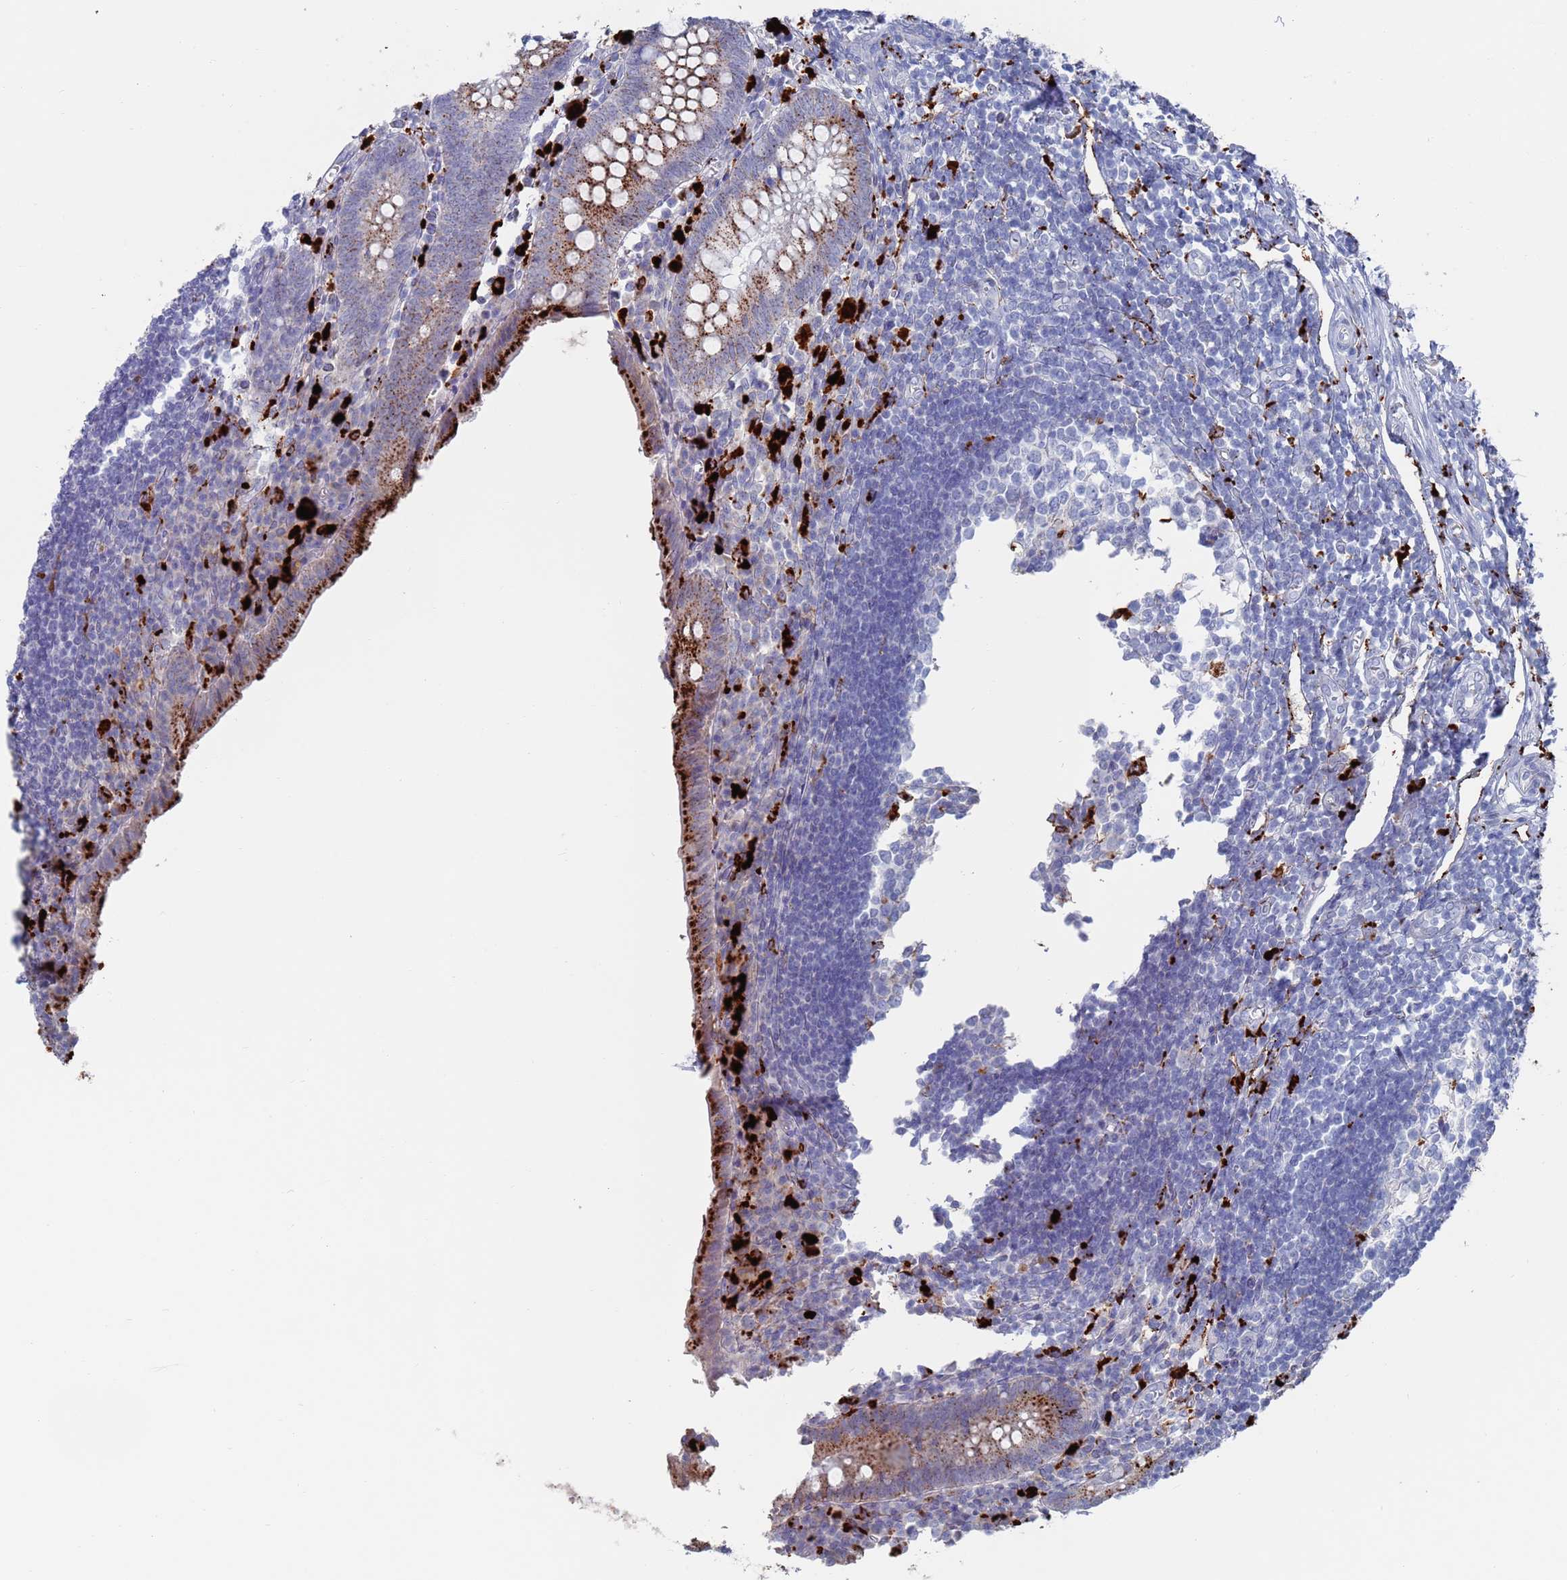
{"staining": {"intensity": "strong", "quantity": "25%-75%", "location": "cytoplasmic/membranous"}, "tissue": "appendix", "cell_type": "Glandular cells", "image_type": "normal", "snomed": [{"axis": "morphology", "description": "Normal tissue, NOS"}, {"axis": "topography", "description": "Appendix"}], "caption": "Immunohistochemistry of benign appendix reveals high levels of strong cytoplasmic/membranous expression in approximately 25%-75% of glandular cells.", "gene": "FUCA1", "patient": {"sex": "female", "age": 17}}